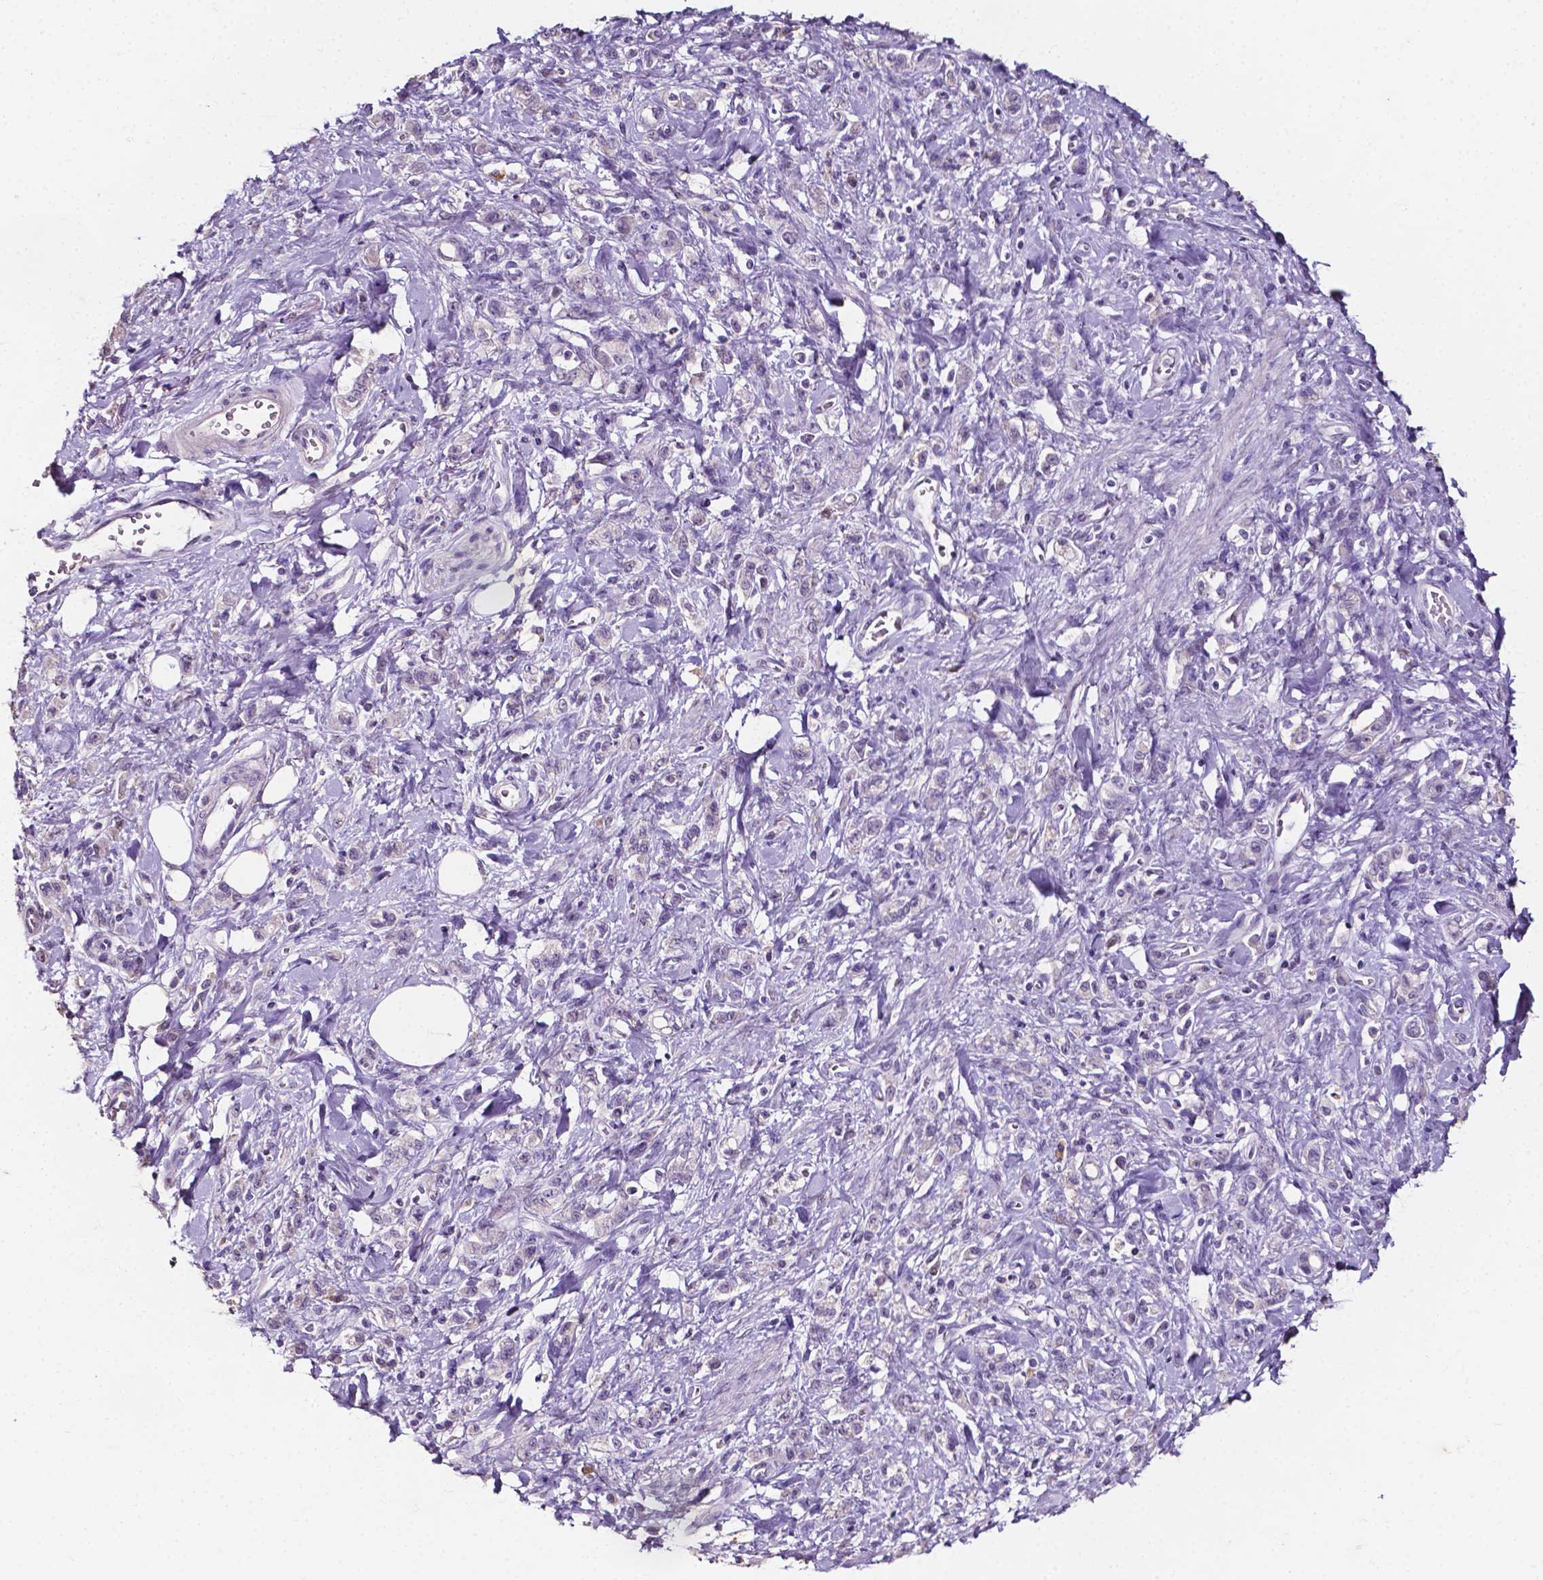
{"staining": {"intensity": "negative", "quantity": "none", "location": "none"}, "tissue": "stomach cancer", "cell_type": "Tumor cells", "image_type": "cancer", "snomed": [{"axis": "morphology", "description": "Adenocarcinoma, NOS"}, {"axis": "topography", "description": "Stomach"}], "caption": "A photomicrograph of human stomach adenocarcinoma is negative for staining in tumor cells. (DAB immunohistochemistry, high magnification).", "gene": "PSAT1", "patient": {"sex": "male", "age": 77}}